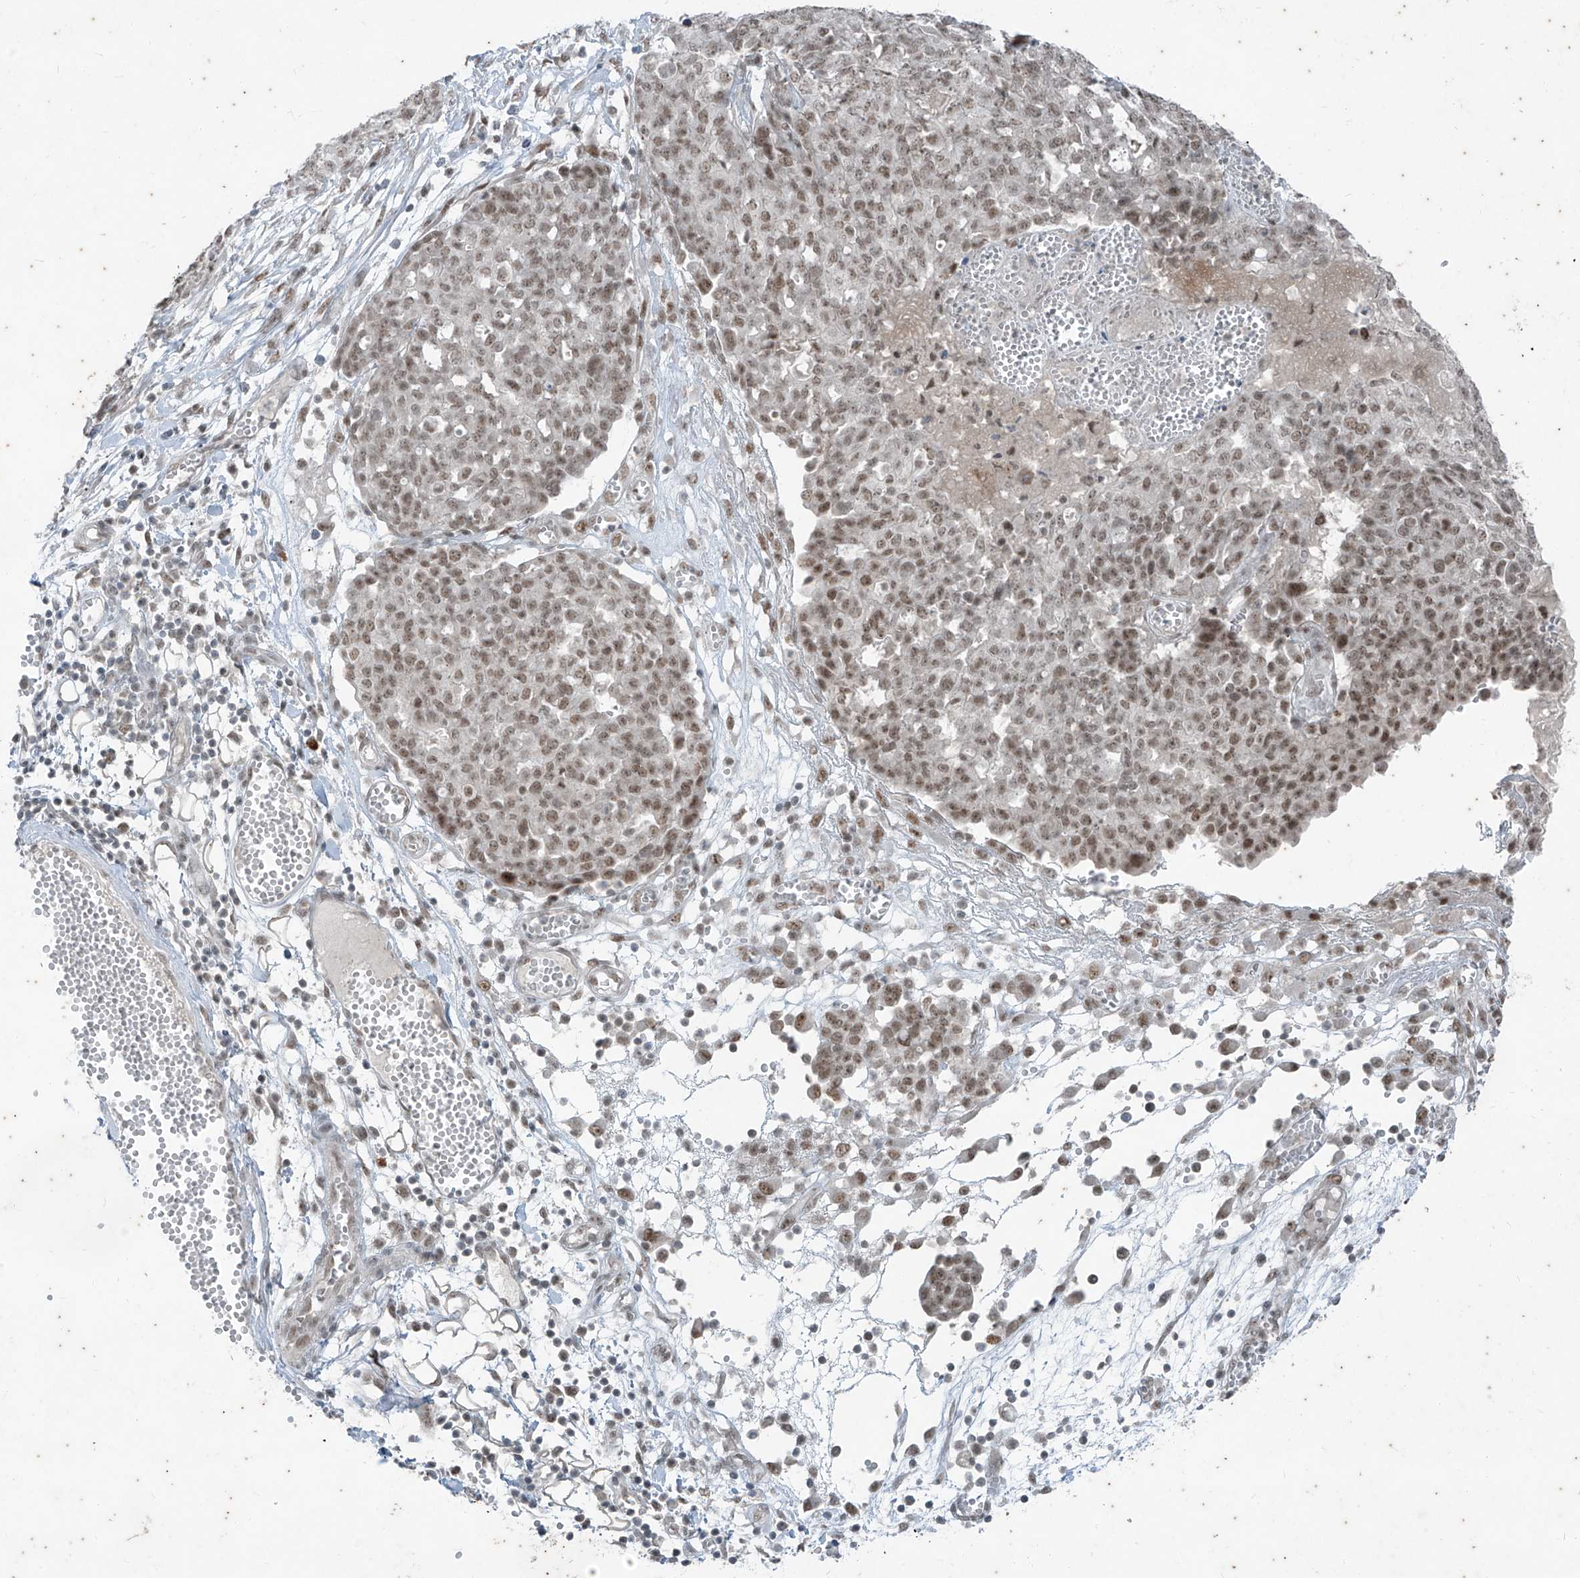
{"staining": {"intensity": "moderate", "quantity": ">75%", "location": "nuclear"}, "tissue": "ovarian cancer", "cell_type": "Tumor cells", "image_type": "cancer", "snomed": [{"axis": "morphology", "description": "Cystadenocarcinoma, serous, NOS"}, {"axis": "topography", "description": "Soft tissue"}, {"axis": "topography", "description": "Ovary"}], "caption": "The image reveals a brown stain indicating the presence of a protein in the nuclear of tumor cells in ovarian serous cystadenocarcinoma.", "gene": "ZNF354B", "patient": {"sex": "female", "age": 57}}